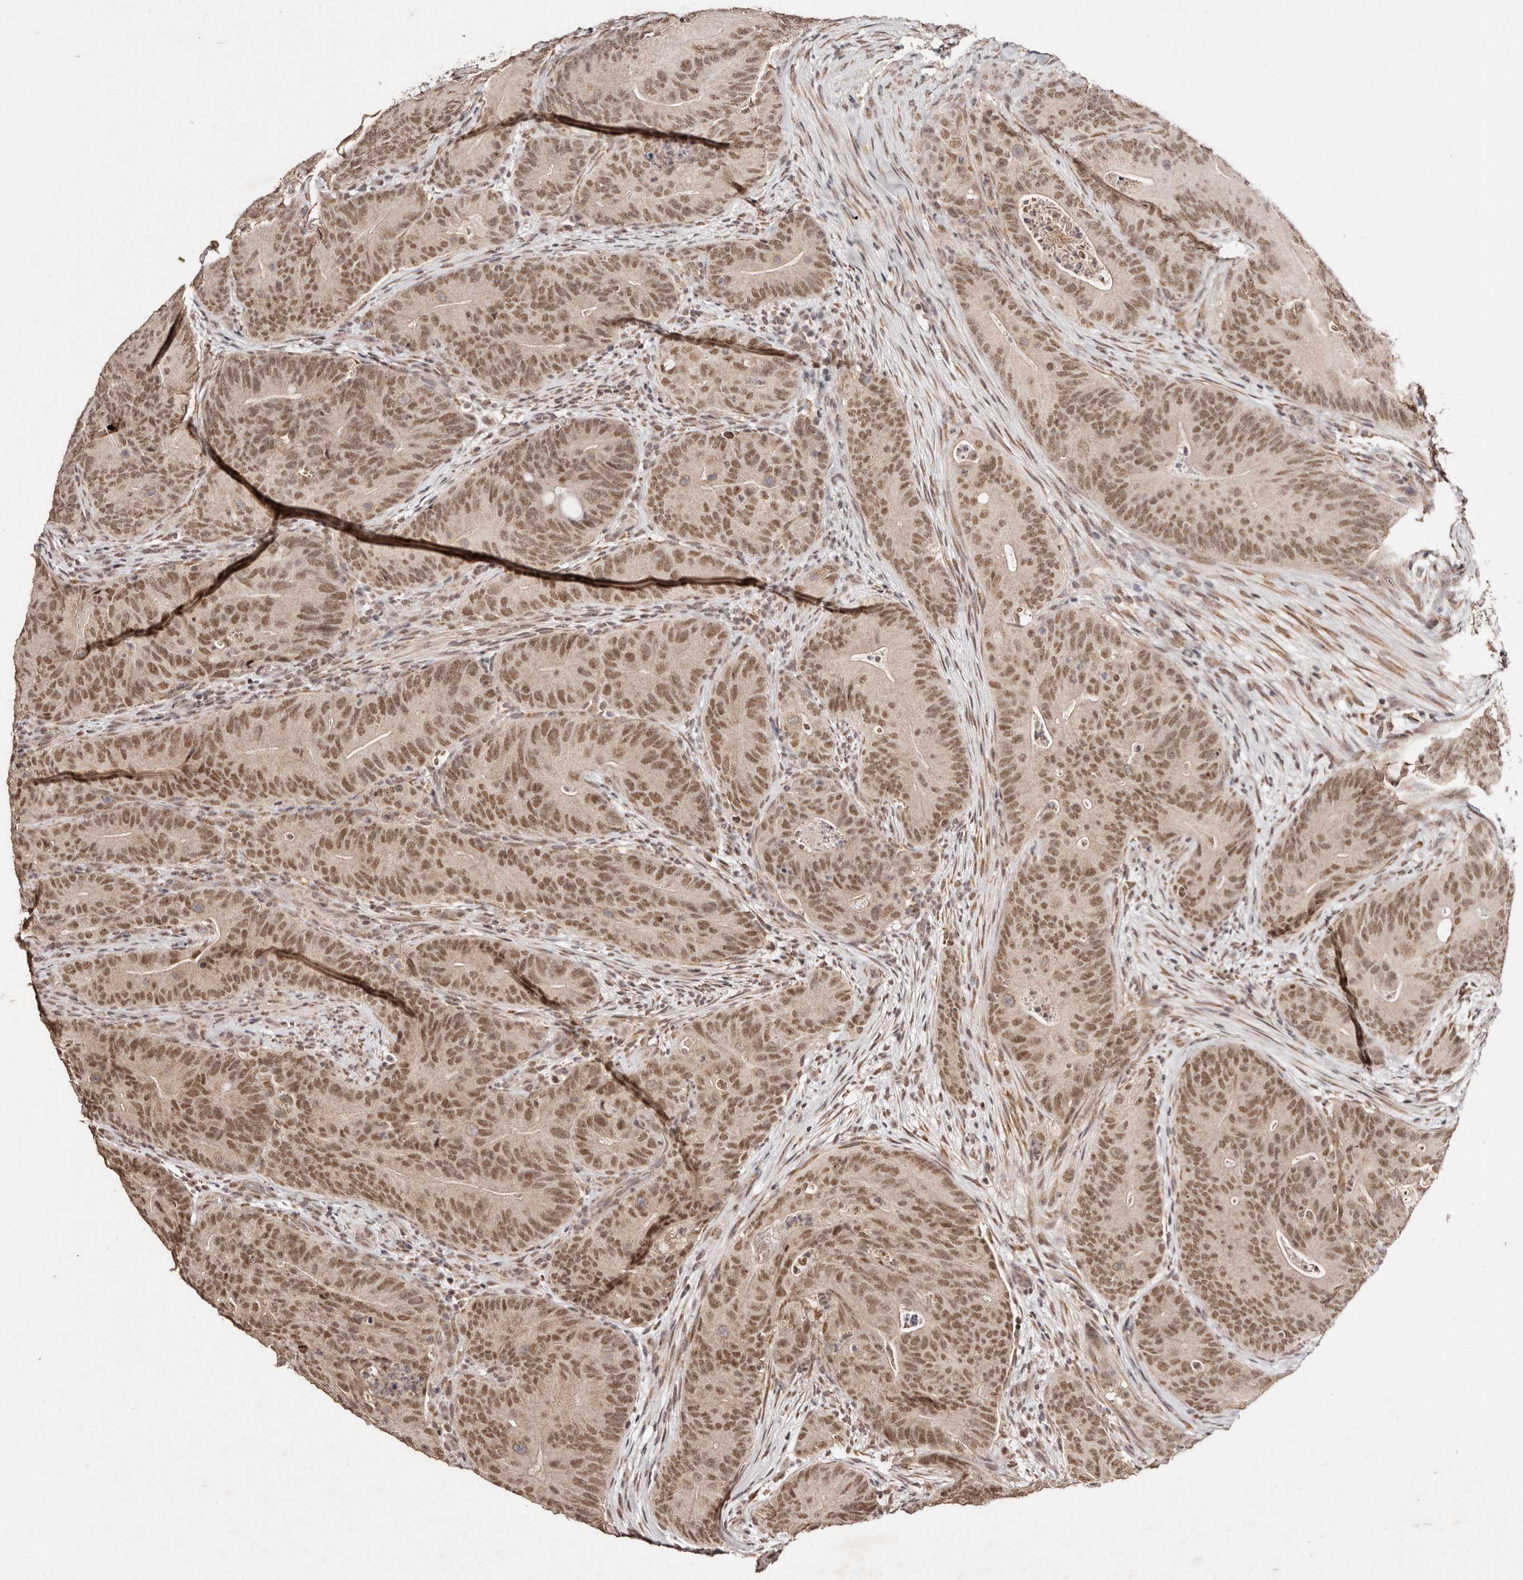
{"staining": {"intensity": "moderate", "quantity": ">75%", "location": "nuclear"}, "tissue": "colorectal cancer", "cell_type": "Tumor cells", "image_type": "cancer", "snomed": [{"axis": "morphology", "description": "Normal tissue, NOS"}, {"axis": "topography", "description": "Colon"}], "caption": "A brown stain highlights moderate nuclear expression of a protein in colorectal cancer tumor cells. The protein of interest is shown in brown color, while the nuclei are stained blue.", "gene": "BICRAL", "patient": {"sex": "female", "age": 82}}